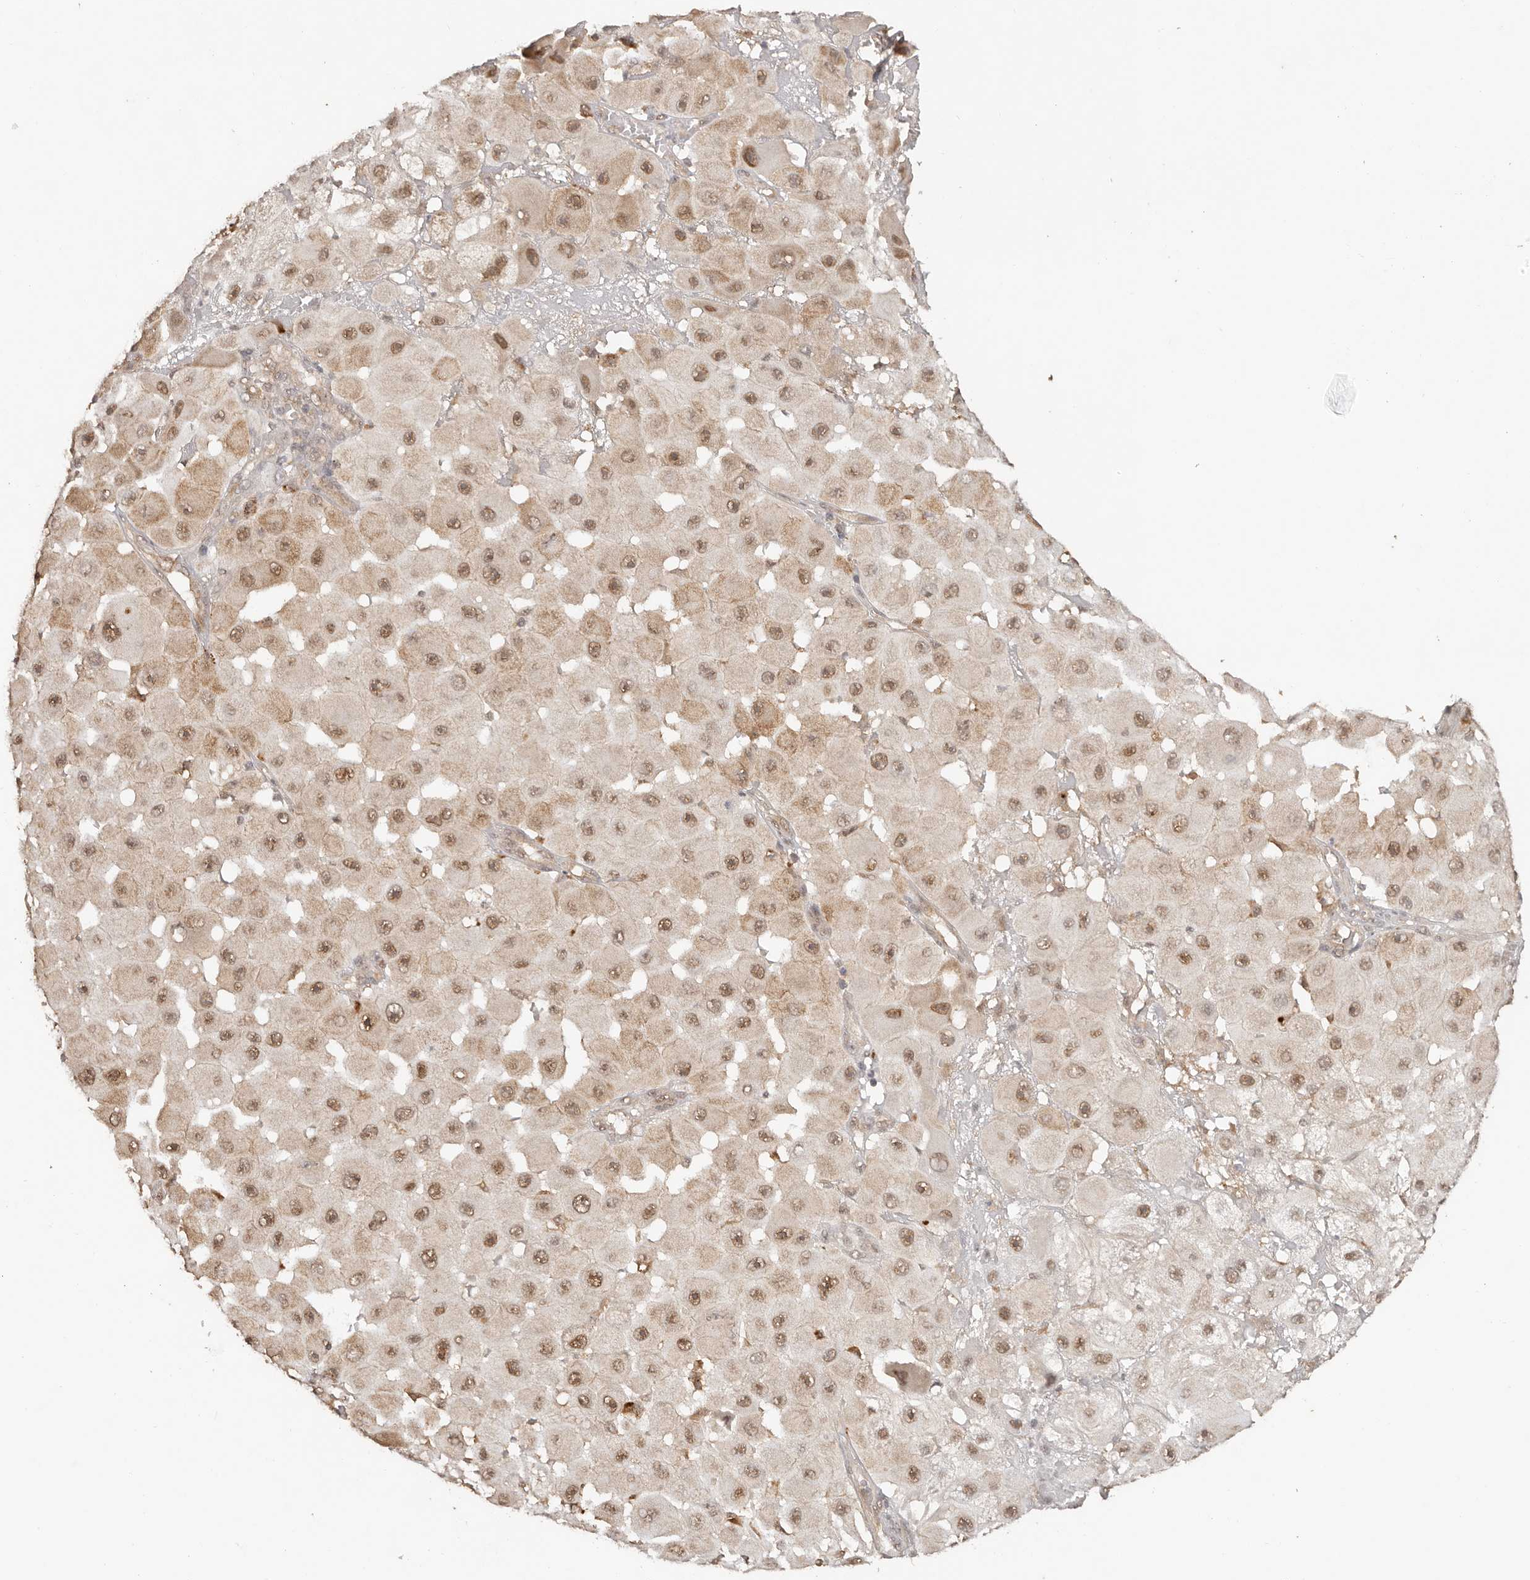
{"staining": {"intensity": "moderate", "quantity": ">75%", "location": "cytoplasmic/membranous,nuclear"}, "tissue": "melanoma", "cell_type": "Tumor cells", "image_type": "cancer", "snomed": [{"axis": "morphology", "description": "Malignant melanoma, NOS"}, {"axis": "topography", "description": "Skin"}], "caption": "Malignant melanoma stained for a protein exhibits moderate cytoplasmic/membranous and nuclear positivity in tumor cells.", "gene": "PSMA5", "patient": {"sex": "female", "age": 81}}